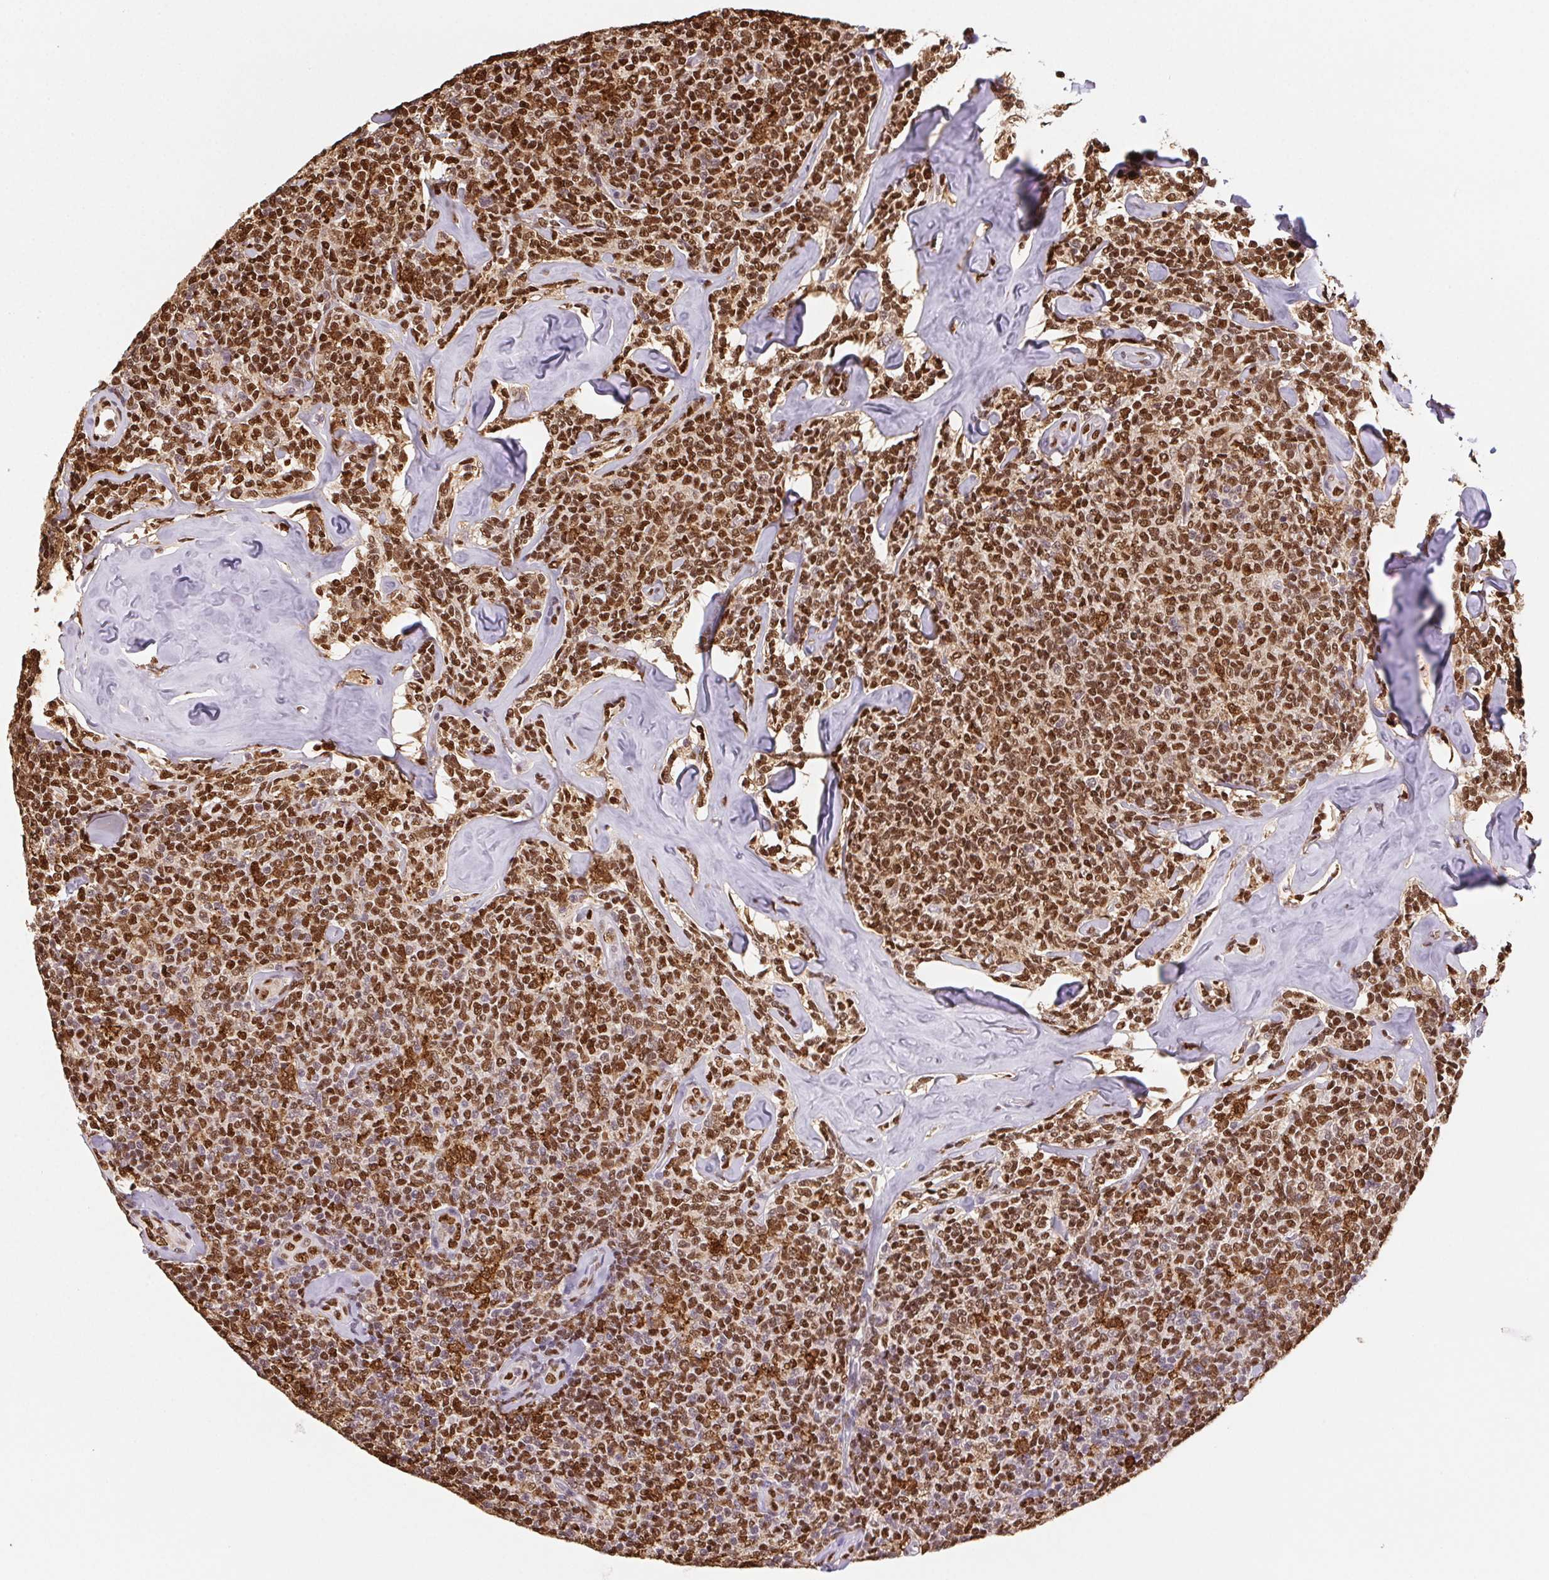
{"staining": {"intensity": "strong", "quantity": ">75%", "location": "nuclear"}, "tissue": "lymphoma", "cell_type": "Tumor cells", "image_type": "cancer", "snomed": [{"axis": "morphology", "description": "Malignant lymphoma, non-Hodgkin's type, Low grade"}, {"axis": "topography", "description": "Lymph node"}], "caption": "DAB (3,3'-diaminobenzidine) immunohistochemical staining of low-grade malignant lymphoma, non-Hodgkin's type reveals strong nuclear protein expression in approximately >75% of tumor cells.", "gene": "SET", "patient": {"sex": "female", "age": 56}}